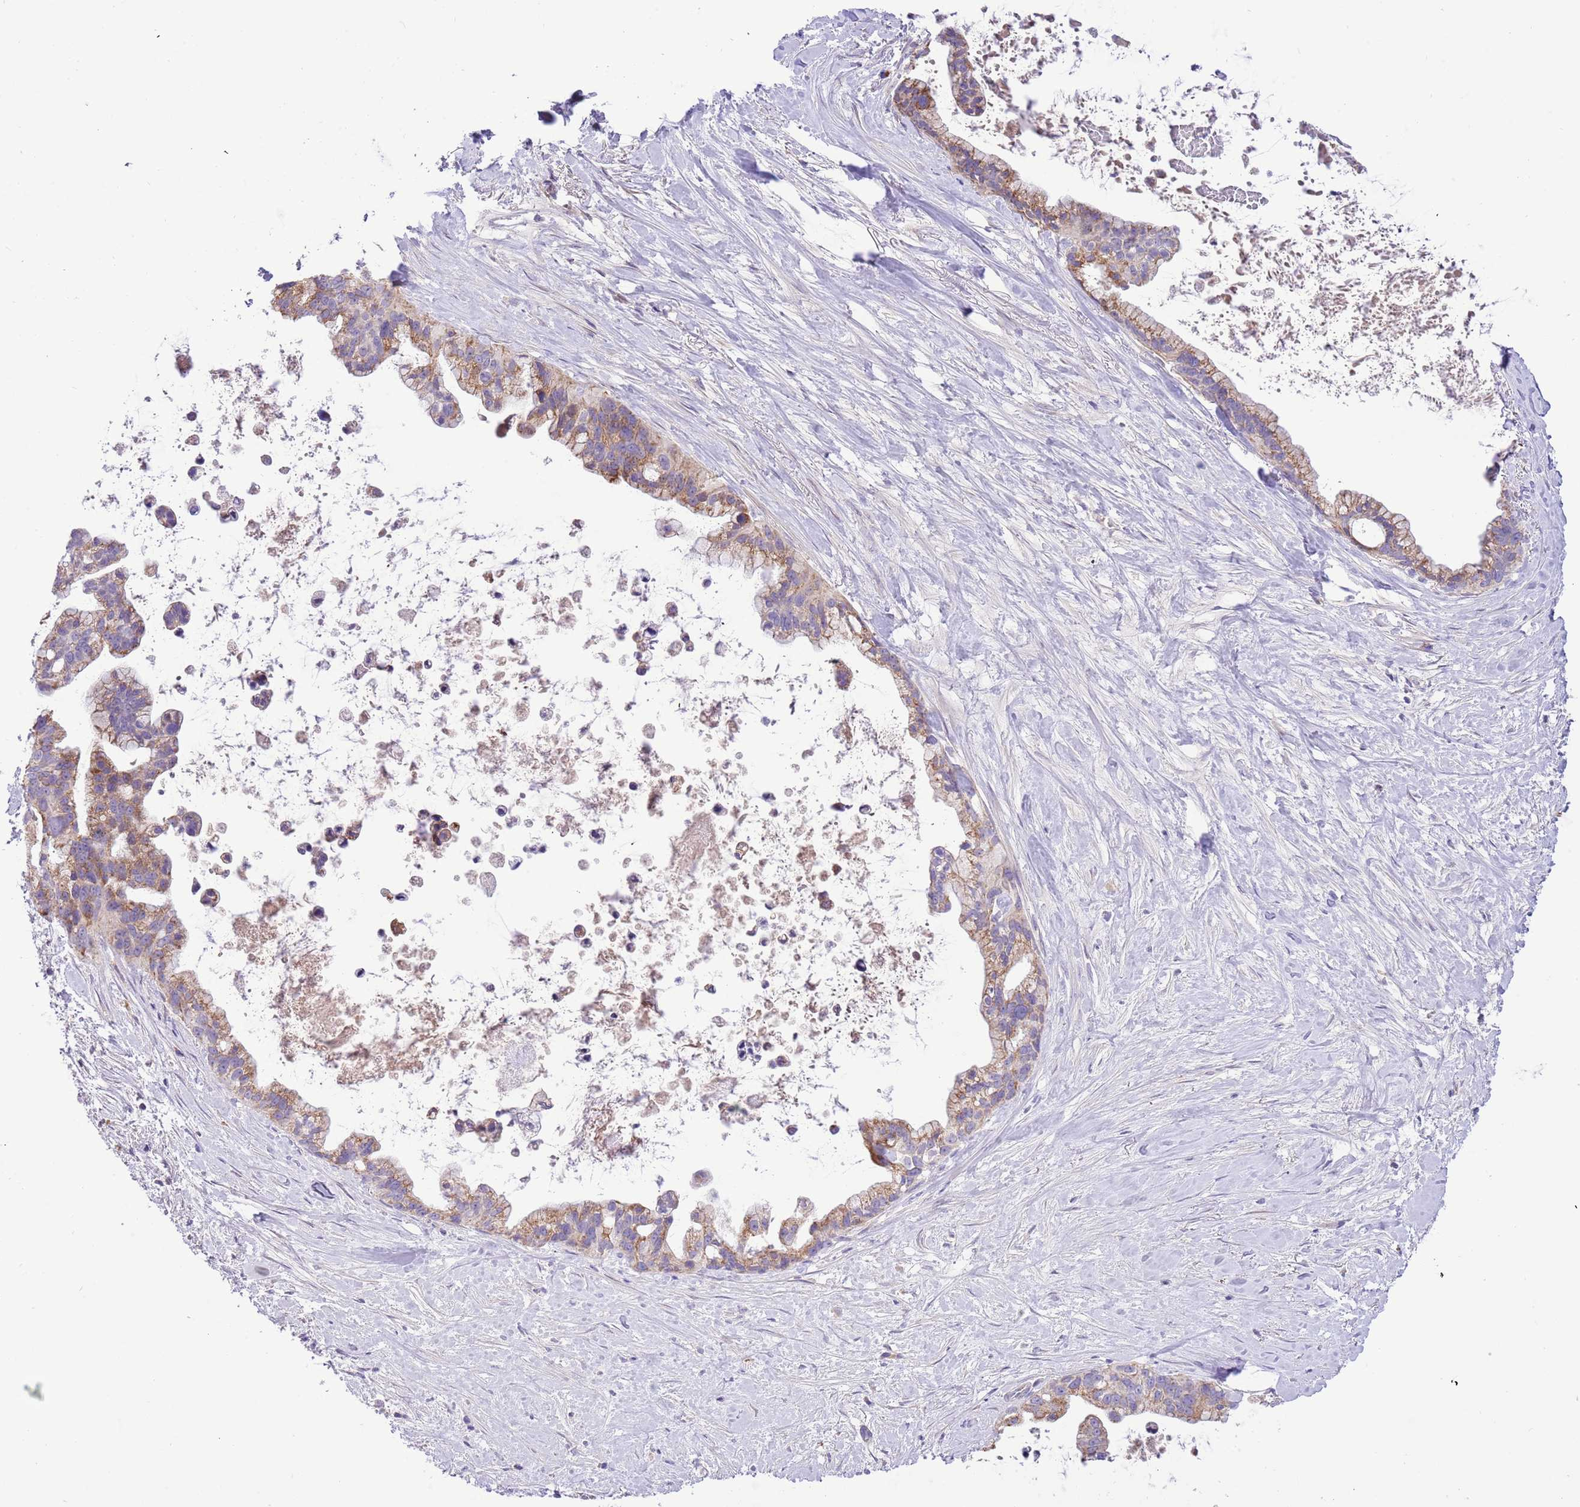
{"staining": {"intensity": "moderate", "quantity": ">75%", "location": "cytoplasmic/membranous"}, "tissue": "pancreatic cancer", "cell_type": "Tumor cells", "image_type": "cancer", "snomed": [{"axis": "morphology", "description": "Adenocarcinoma, NOS"}, {"axis": "topography", "description": "Pancreas"}], "caption": "Adenocarcinoma (pancreatic) stained for a protein exhibits moderate cytoplasmic/membranous positivity in tumor cells.", "gene": "COX17", "patient": {"sex": "female", "age": 83}}